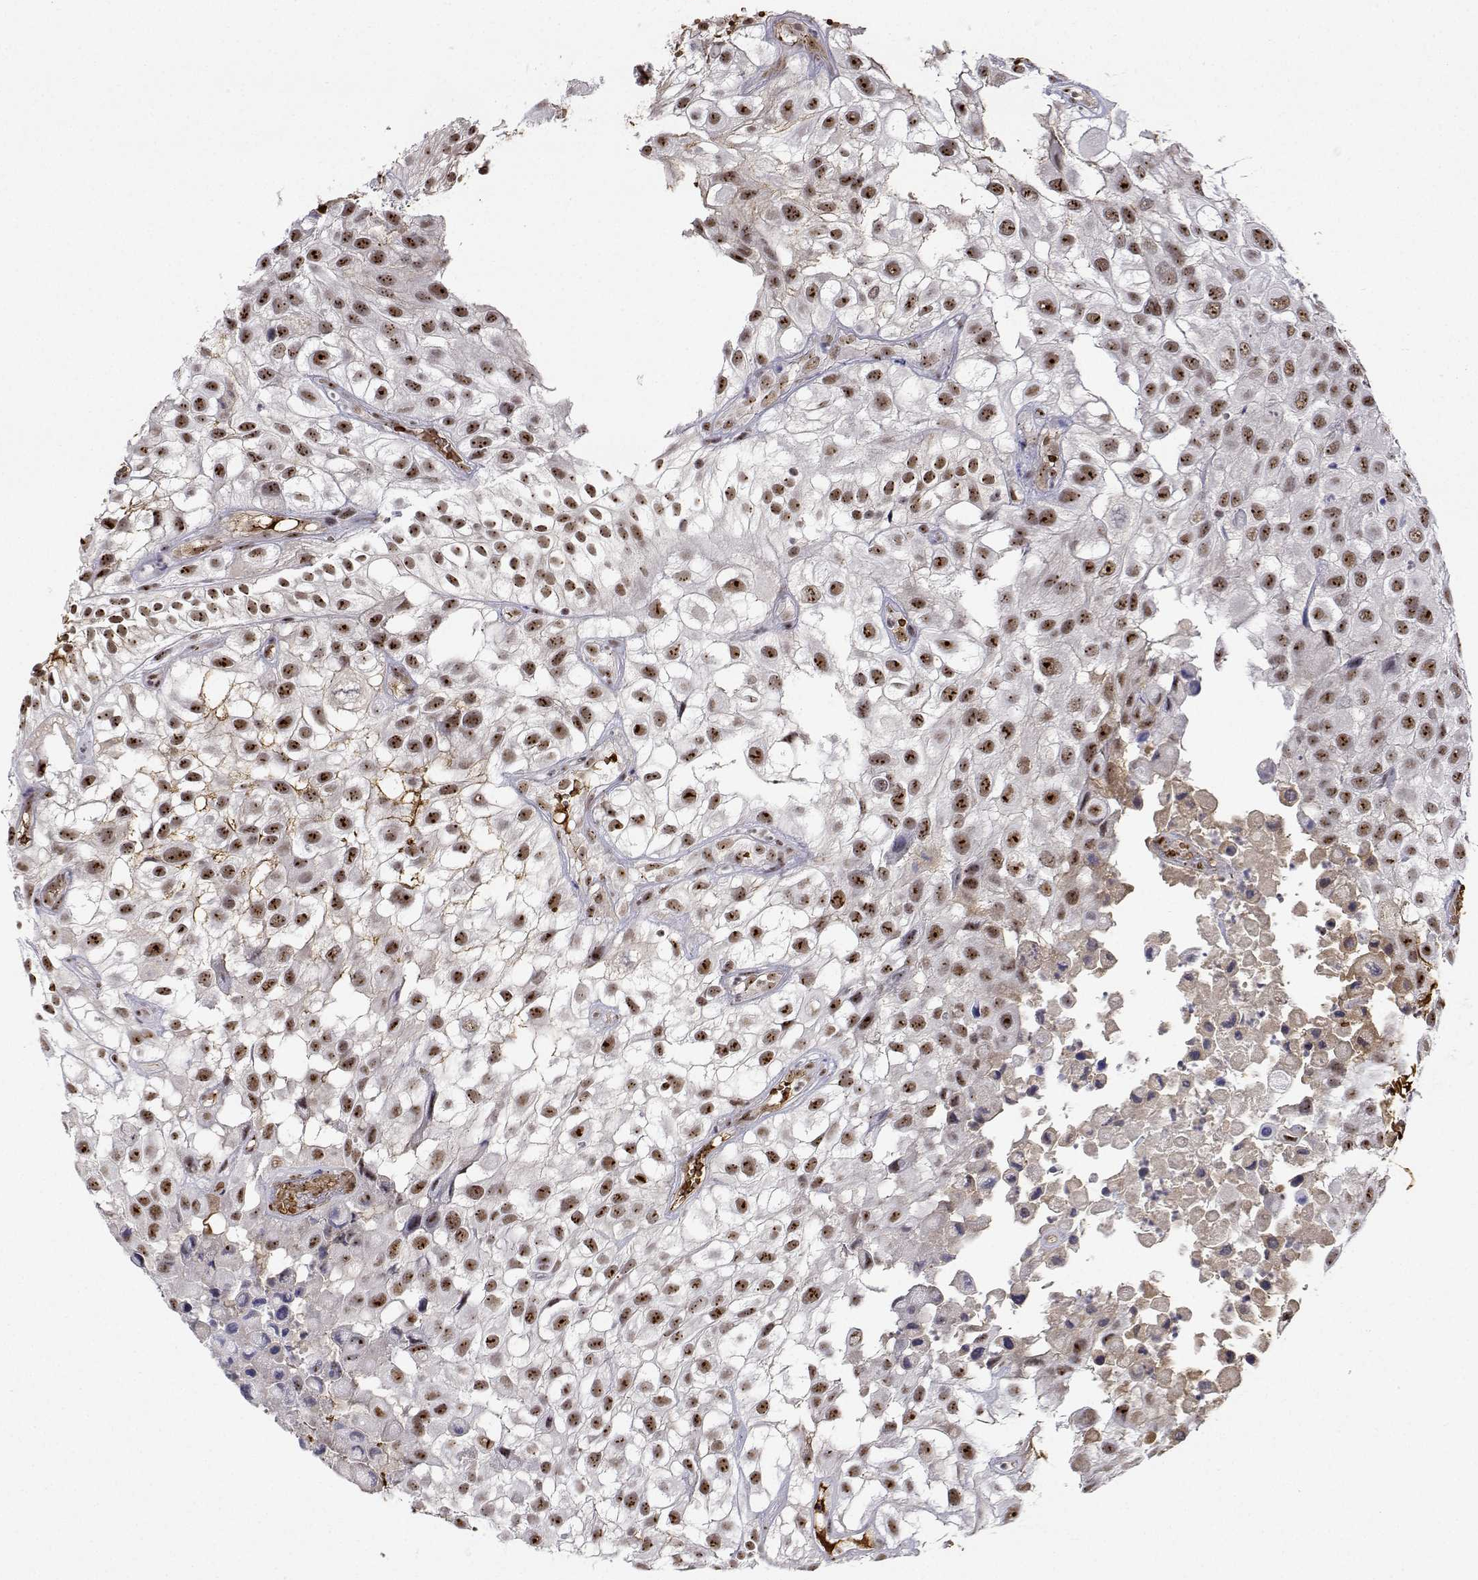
{"staining": {"intensity": "moderate", "quantity": ">75%", "location": "nuclear"}, "tissue": "urothelial cancer", "cell_type": "Tumor cells", "image_type": "cancer", "snomed": [{"axis": "morphology", "description": "Urothelial carcinoma, High grade"}, {"axis": "topography", "description": "Urinary bladder"}], "caption": "Urothelial cancer stained with a brown dye reveals moderate nuclear positive expression in about >75% of tumor cells.", "gene": "ADAR", "patient": {"sex": "male", "age": 56}}